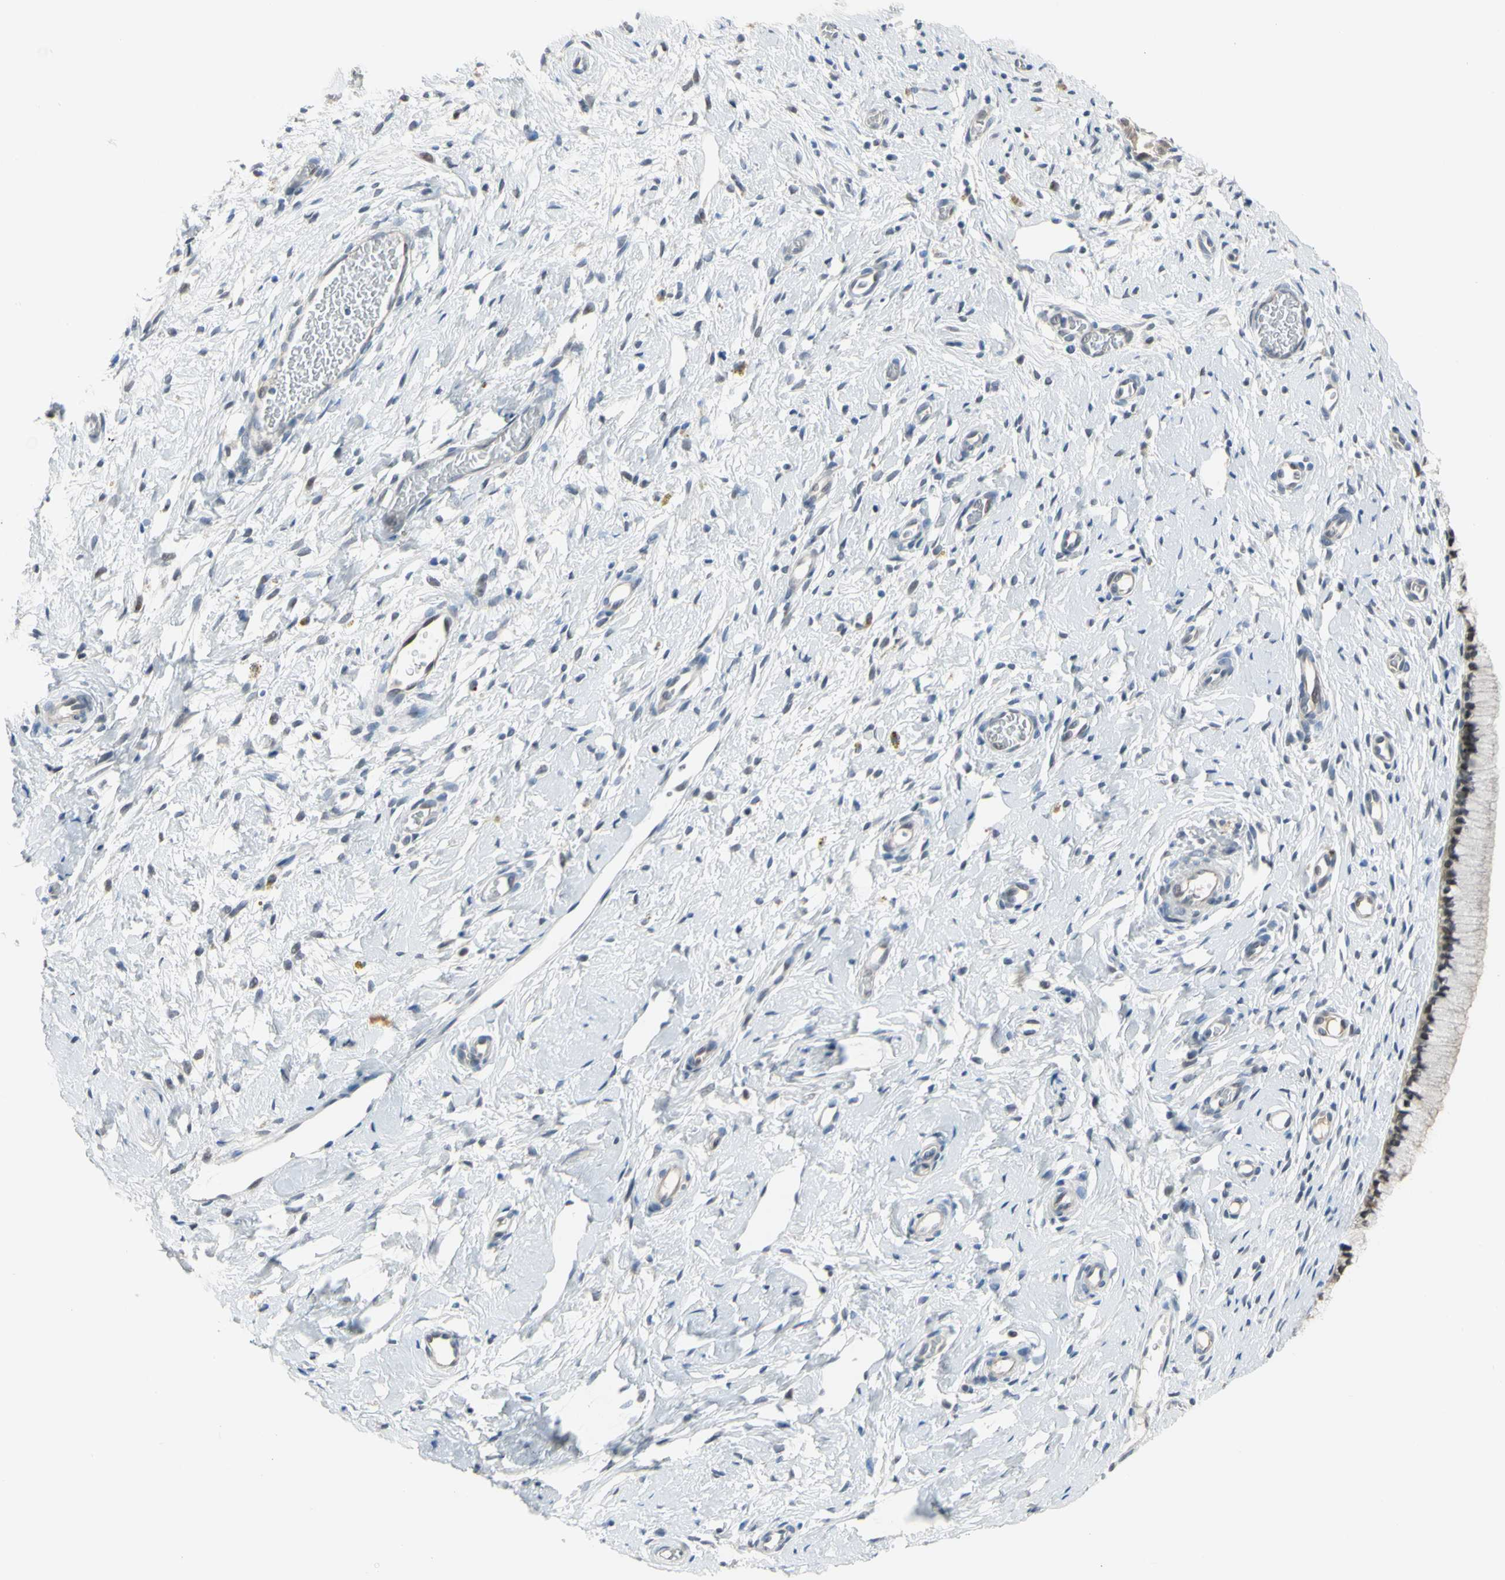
{"staining": {"intensity": "negative", "quantity": "none", "location": "none"}, "tissue": "cervix", "cell_type": "Glandular cells", "image_type": "normal", "snomed": [{"axis": "morphology", "description": "Normal tissue, NOS"}, {"axis": "topography", "description": "Cervix"}], "caption": "Human cervix stained for a protein using IHC demonstrates no staining in glandular cells.", "gene": "HSPA4", "patient": {"sex": "female", "age": 65}}